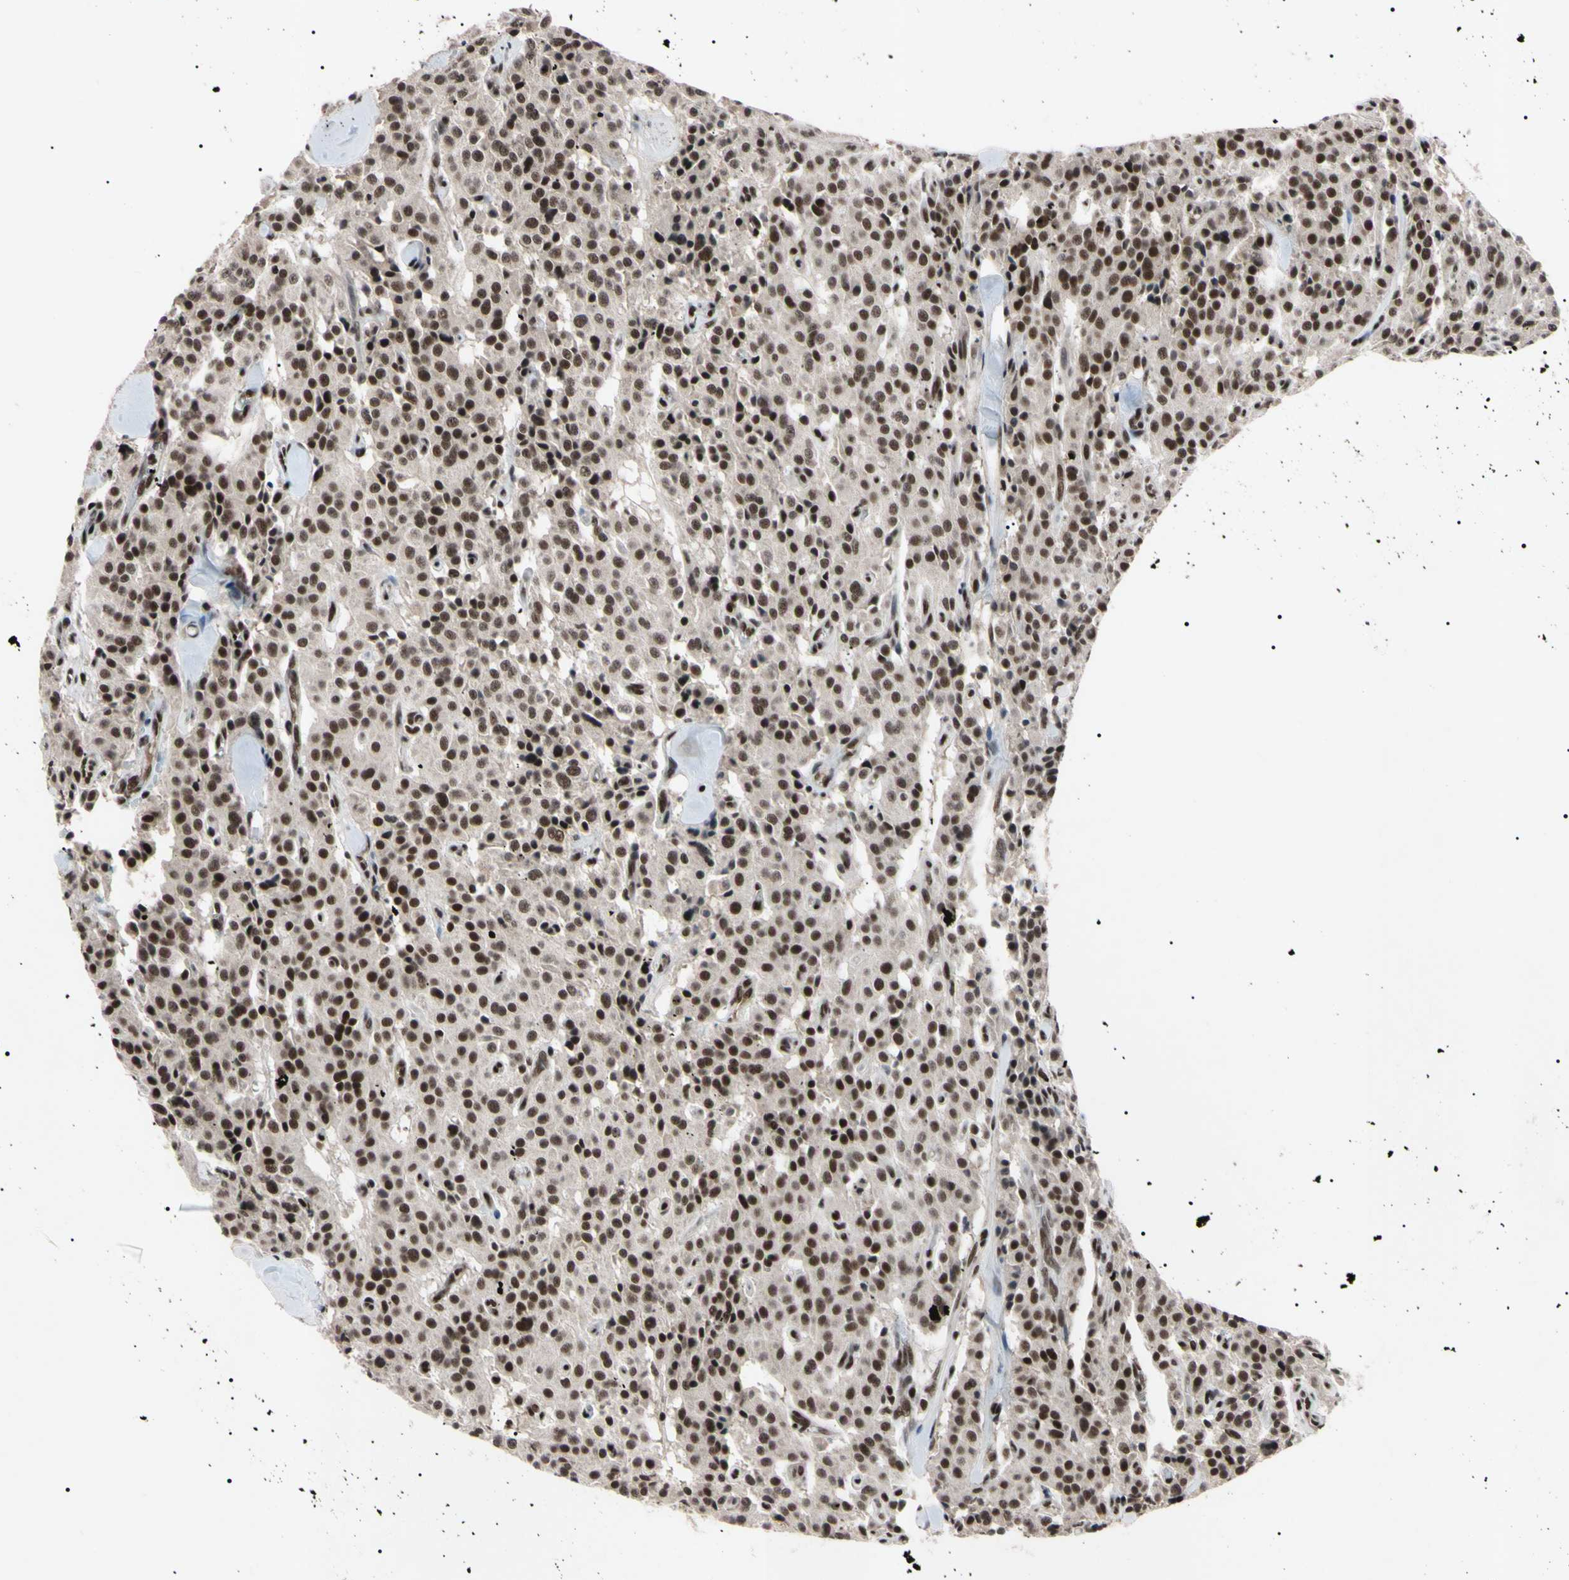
{"staining": {"intensity": "strong", "quantity": "25%-75%", "location": "nuclear"}, "tissue": "carcinoid", "cell_type": "Tumor cells", "image_type": "cancer", "snomed": [{"axis": "morphology", "description": "Carcinoid, malignant, NOS"}, {"axis": "topography", "description": "Lung"}], "caption": "Immunohistochemistry (IHC) photomicrograph of human malignant carcinoid stained for a protein (brown), which shows high levels of strong nuclear positivity in approximately 25%-75% of tumor cells.", "gene": "YY1", "patient": {"sex": "male", "age": 30}}